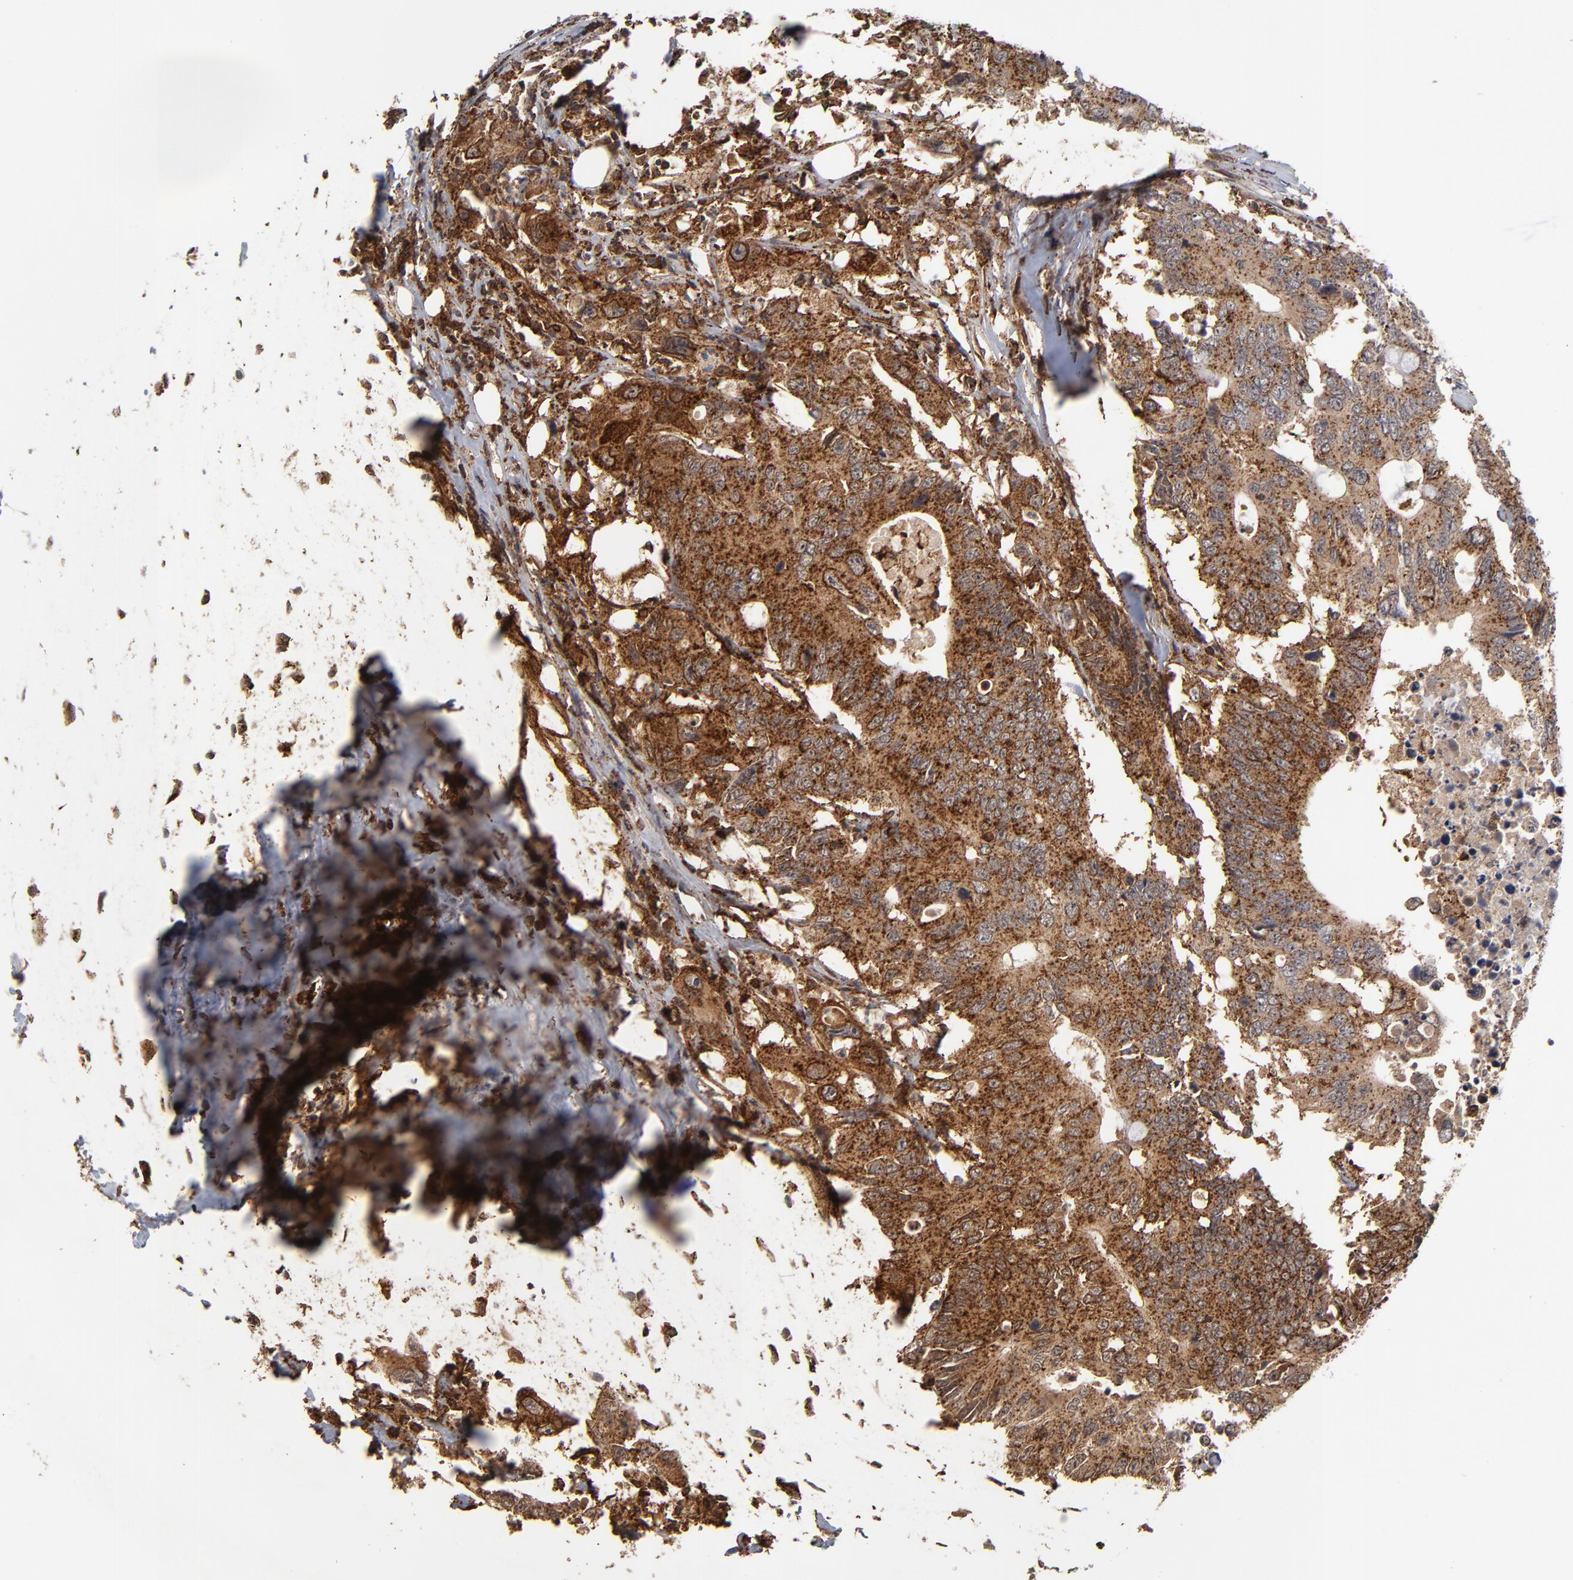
{"staining": {"intensity": "strong", "quantity": ">75%", "location": "cytoplasmic/membranous"}, "tissue": "colorectal cancer", "cell_type": "Tumor cells", "image_type": "cancer", "snomed": [{"axis": "morphology", "description": "Adenocarcinoma, NOS"}, {"axis": "topography", "description": "Colon"}], "caption": "Protein staining exhibits strong cytoplasmic/membranous staining in about >75% of tumor cells in colorectal adenocarcinoma.", "gene": "ASB8", "patient": {"sex": "male", "age": 71}}